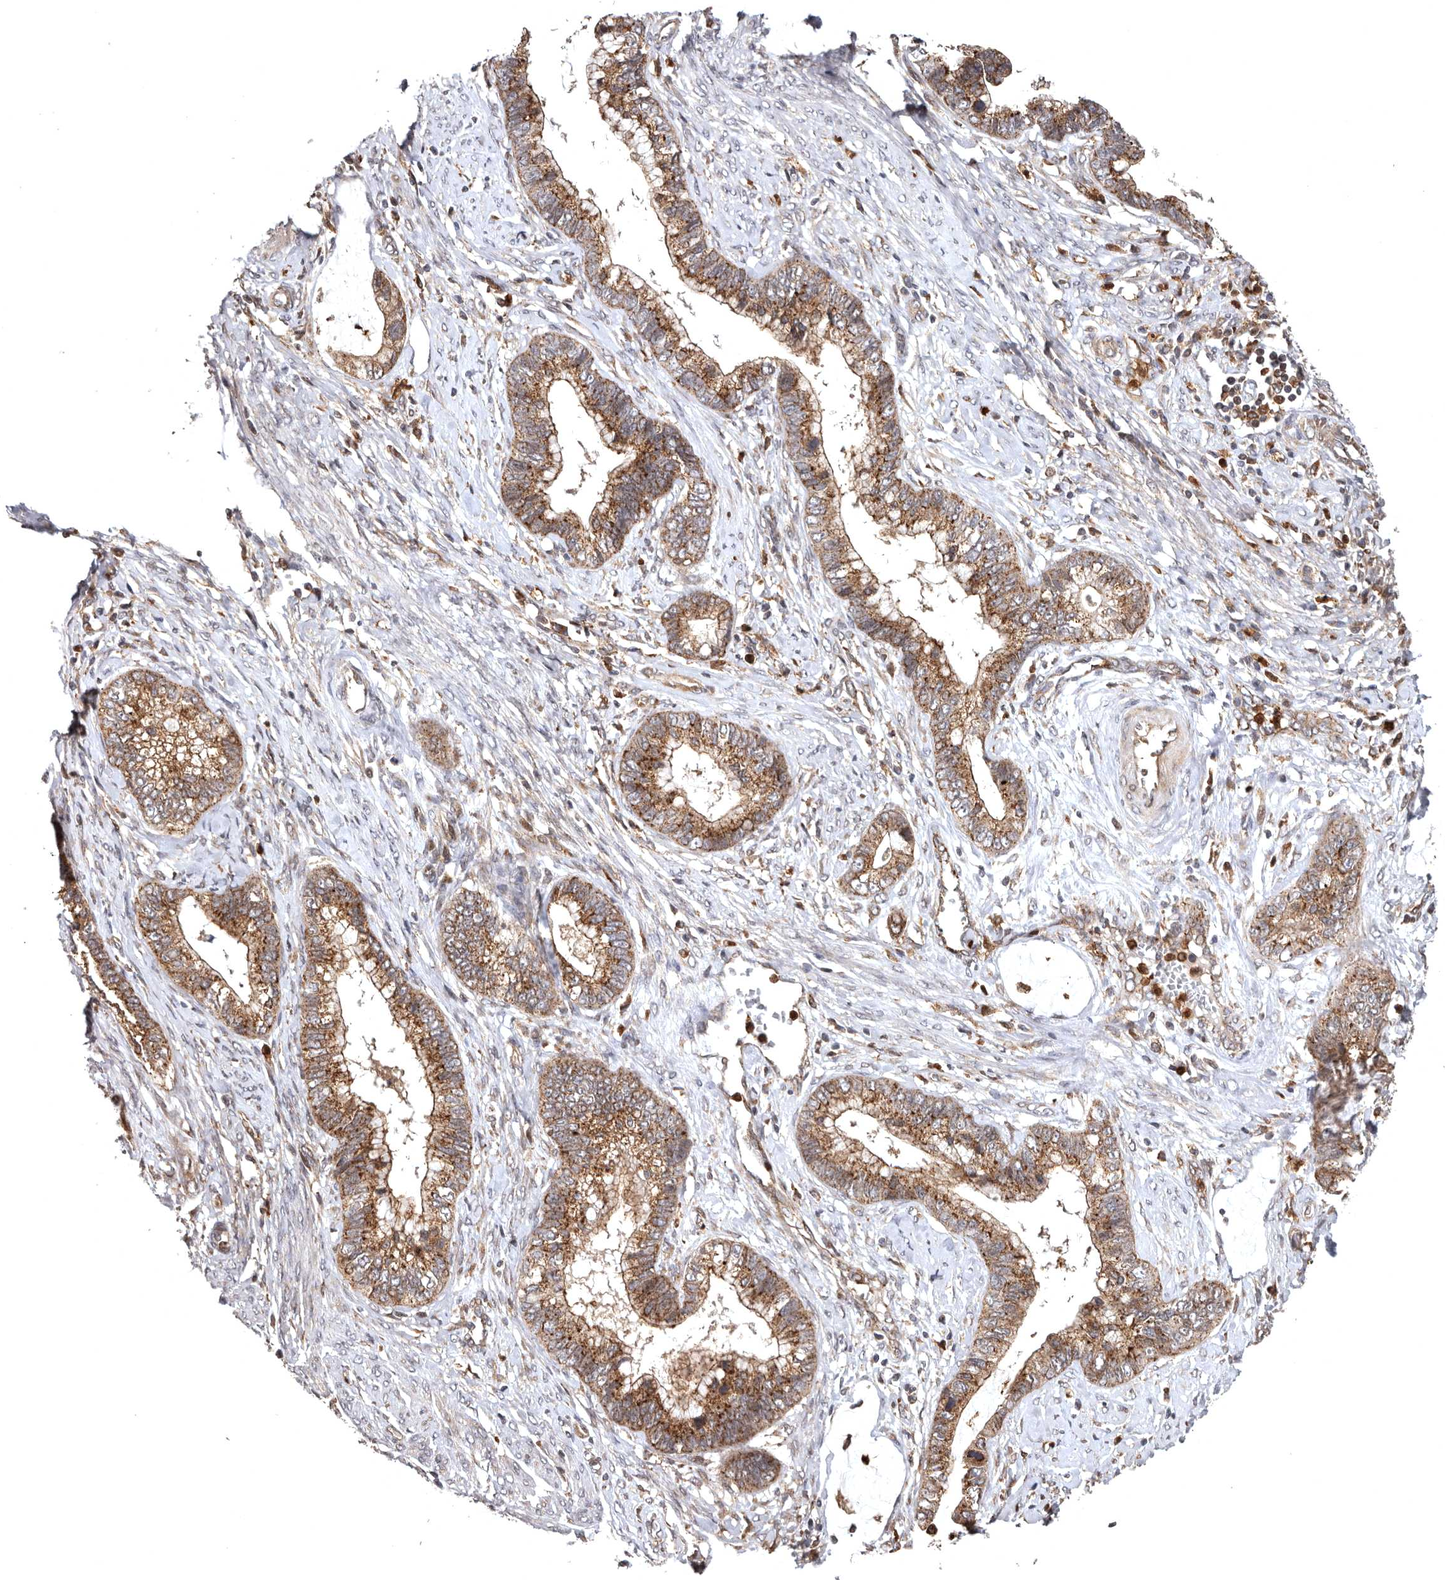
{"staining": {"intensity": "strong", "quantity": ">75%", "location": "cytoplasmic/membranous"}, "tissue": "cervical cancer", "cell_type": "Tumor cells", "image_type": "cancer", "snomed": [{"axis": "morphology", "description": "Adenocarcinoma, NOS"}, {"axis": "topography", "description": "Cervix"}], "caption": "Brown immunohistochemical staining in human cervical cancer reveals strong cytoplasmic/membranous positivity in approximately >75% of tumor cells.", "gene": "FGFR4", "patient": {"sex": "female", "age": 44}}